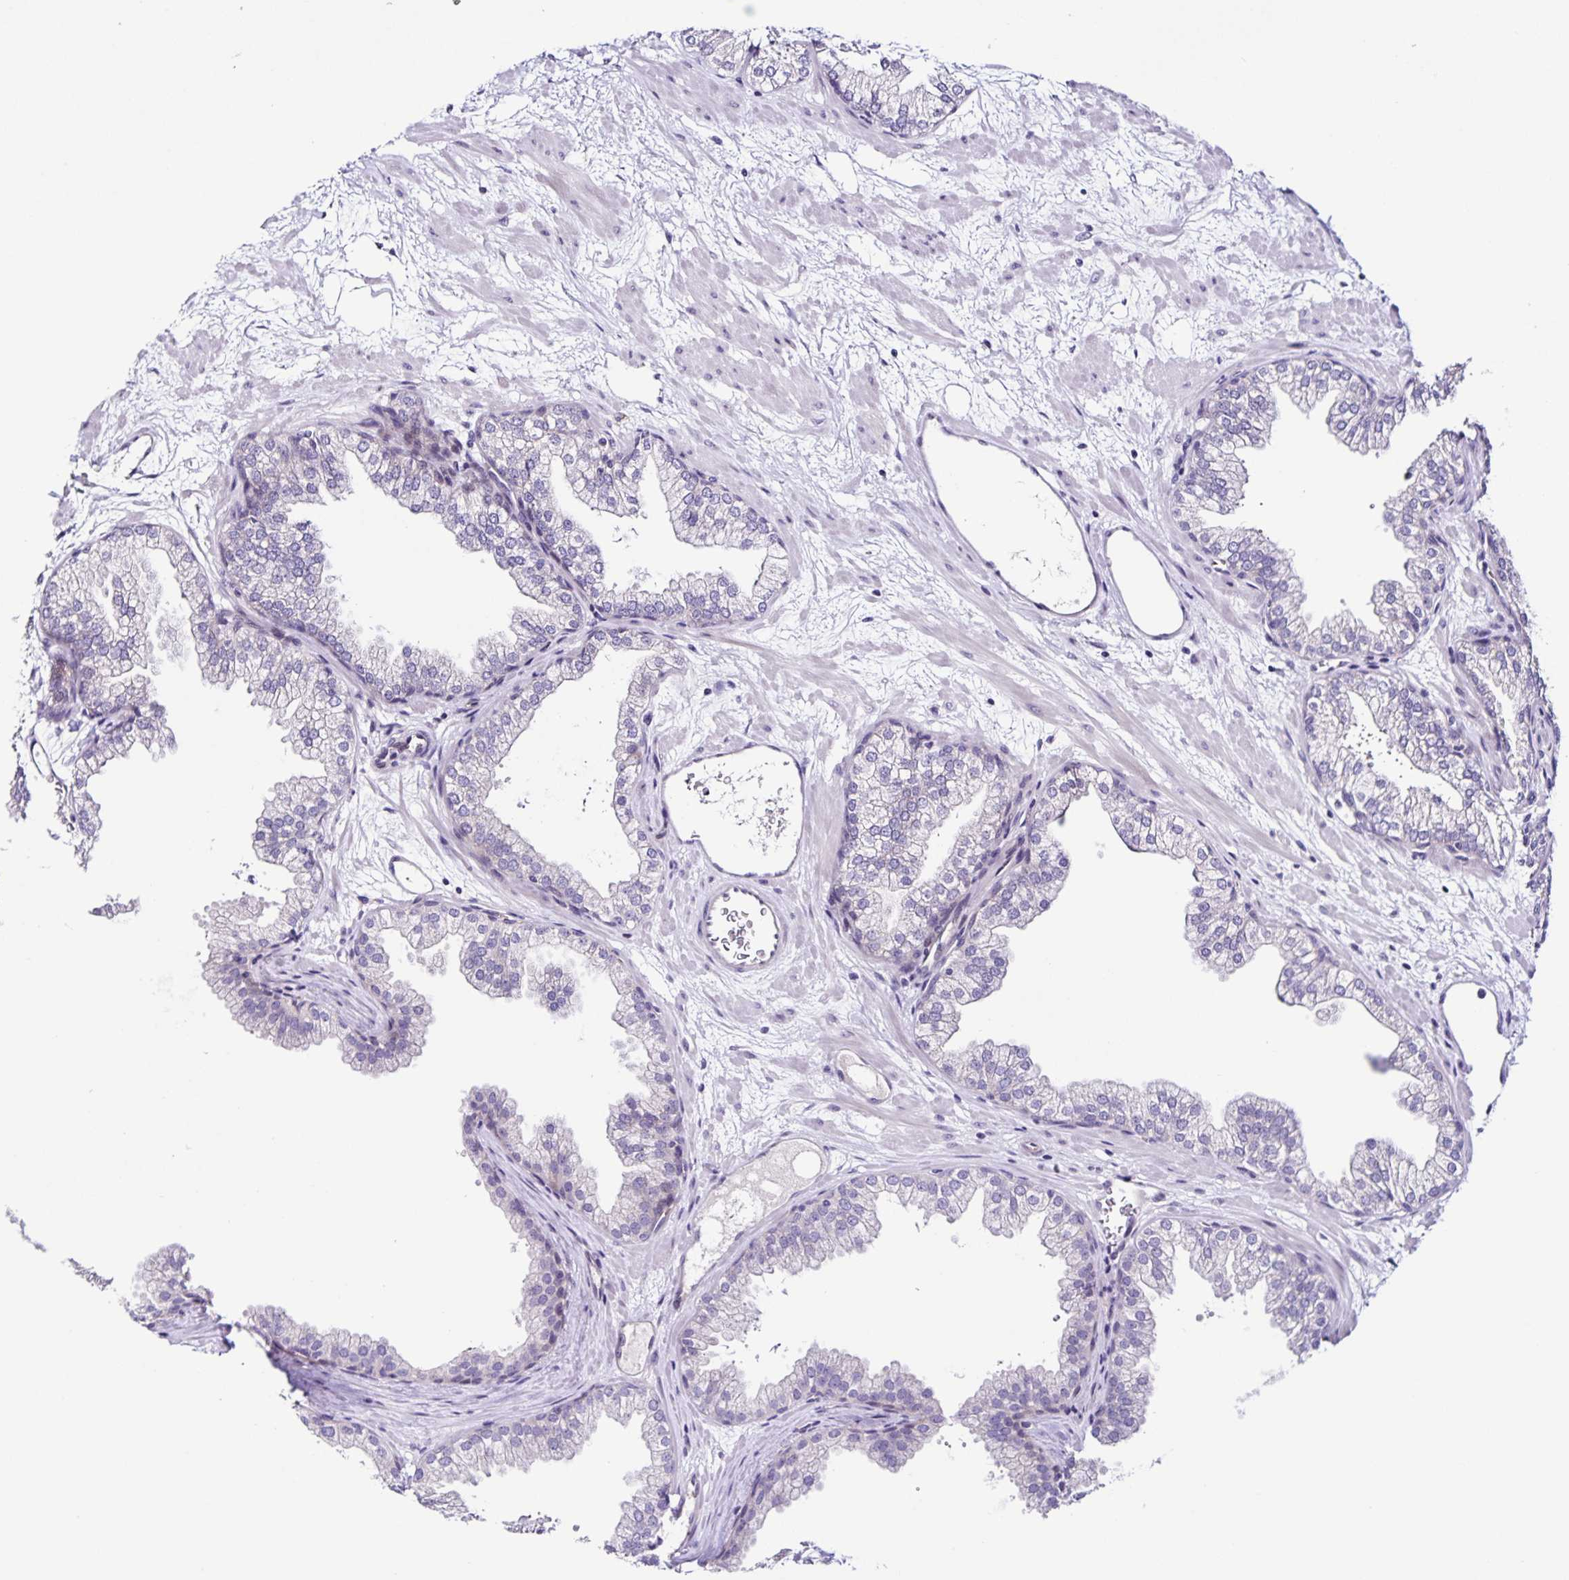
{"staining": {"intensity": "negative", "quantity": "none", "location": "none"}, "tissue": "prostate", "cell_type": "Glandular cells", "image_type": "normal", "snomed": [{"axis": "morphology", "description": "Normal tissue, NOS"}, {"axis": "topography", "description": "Prostate"}], "caption": "This is an IHC image of unremarkable prostate. There is no staining in glandular cells.", "gene": "RNFT2", "patient": {"sex": "male", "age": 37}}